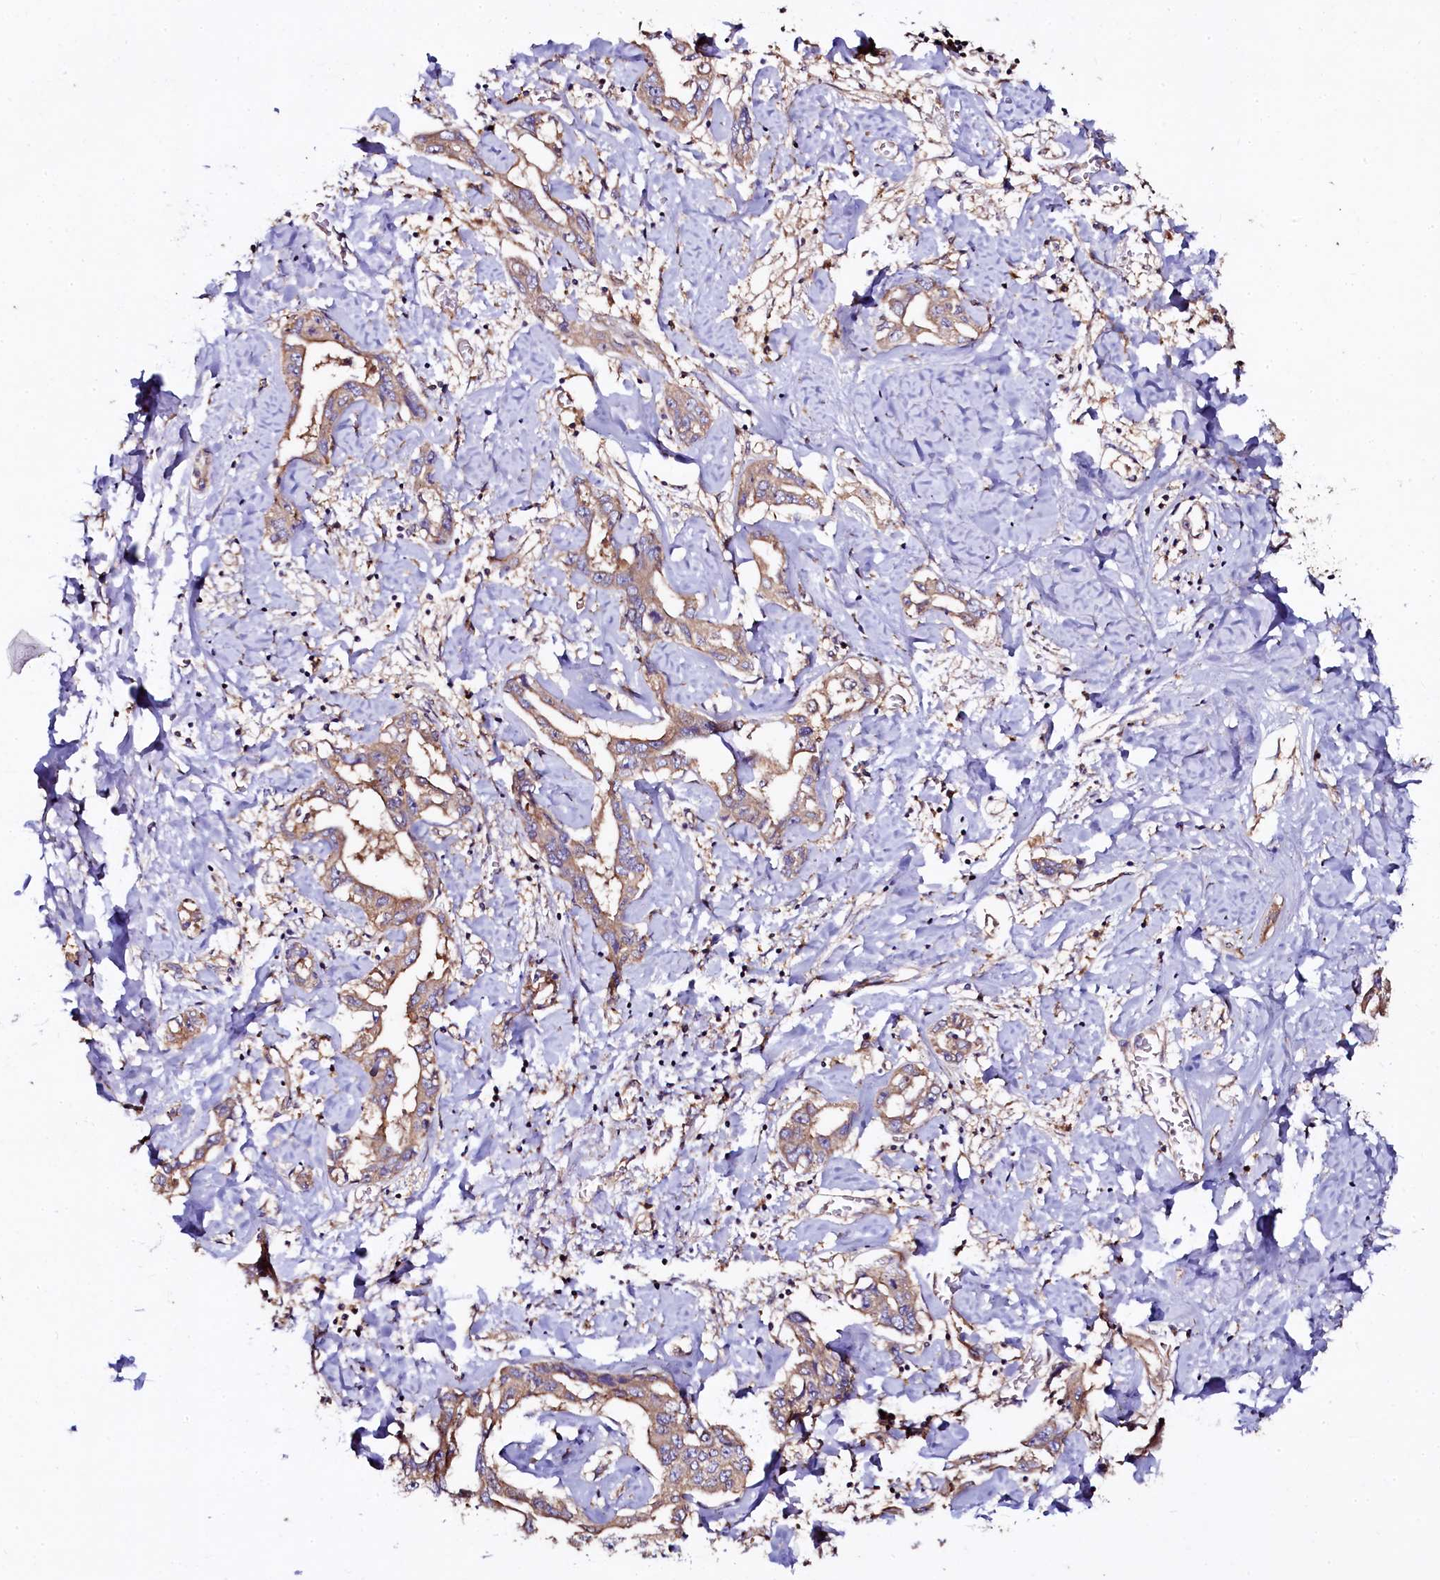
{"staining": {"intensity": "weak", "quantity": ">75%", "location": "cytoplasmic/membranous"}, "tissue": "liver cancer", "cell_type": "Tumor cells", "image_type": "cancer", "snomed": [{"axis": "morphology", "description": "Cholangiocarcinoma"}, {"axis": "topography", "description": "Liver"}], "caption": "DAB (3,3'-diaminobenzidine) immunohistochemical staining of human liver cancer (cholangiocarcinoma) exhibits weak cytoplasmic/membranous protein expression in approximately >75% of tumor cells.", "gene": "APPL2", "patient": {"sex": "male", "age": 59}}